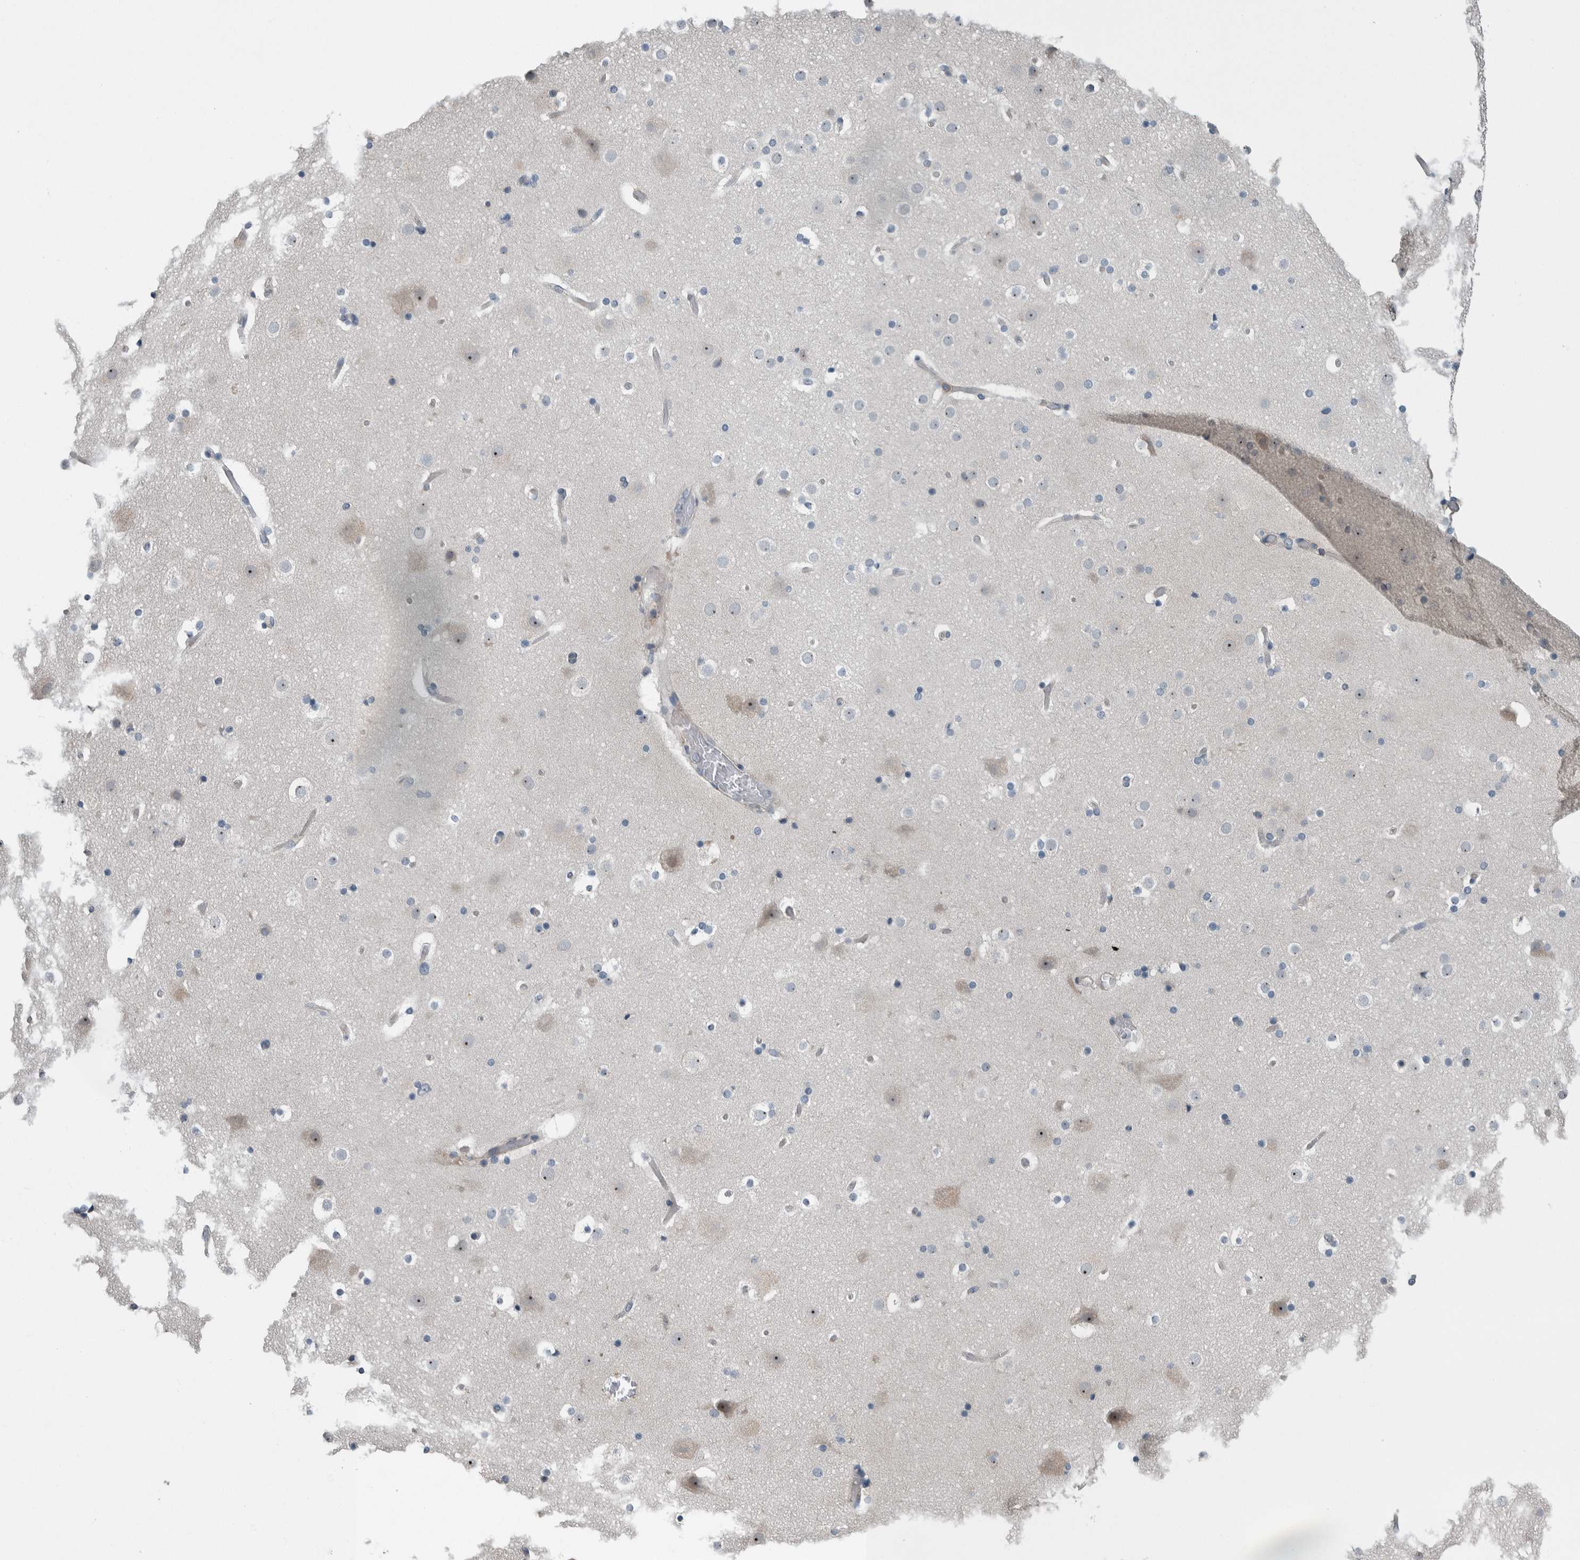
{"staining": {"intensity": "negative", "quantity": "none", "location": "none"}, "tissue": "cerebral cortex", "cell_type": "Endothelial cells", "image_type": "normal", "snomed": [{"axis": "morphology", "description": "Normal tissue, NOS"}, {"axis": "topography", "description": "Cerebral cortex"}], "caption": "Immunohistochemistry photomicrograph of unremarkable human cerebral cortex stained for a protein (brown), which displays no staining in endothelial cells.", "gene": "USP25", "patient": {"sex": "male", "age": 57}}